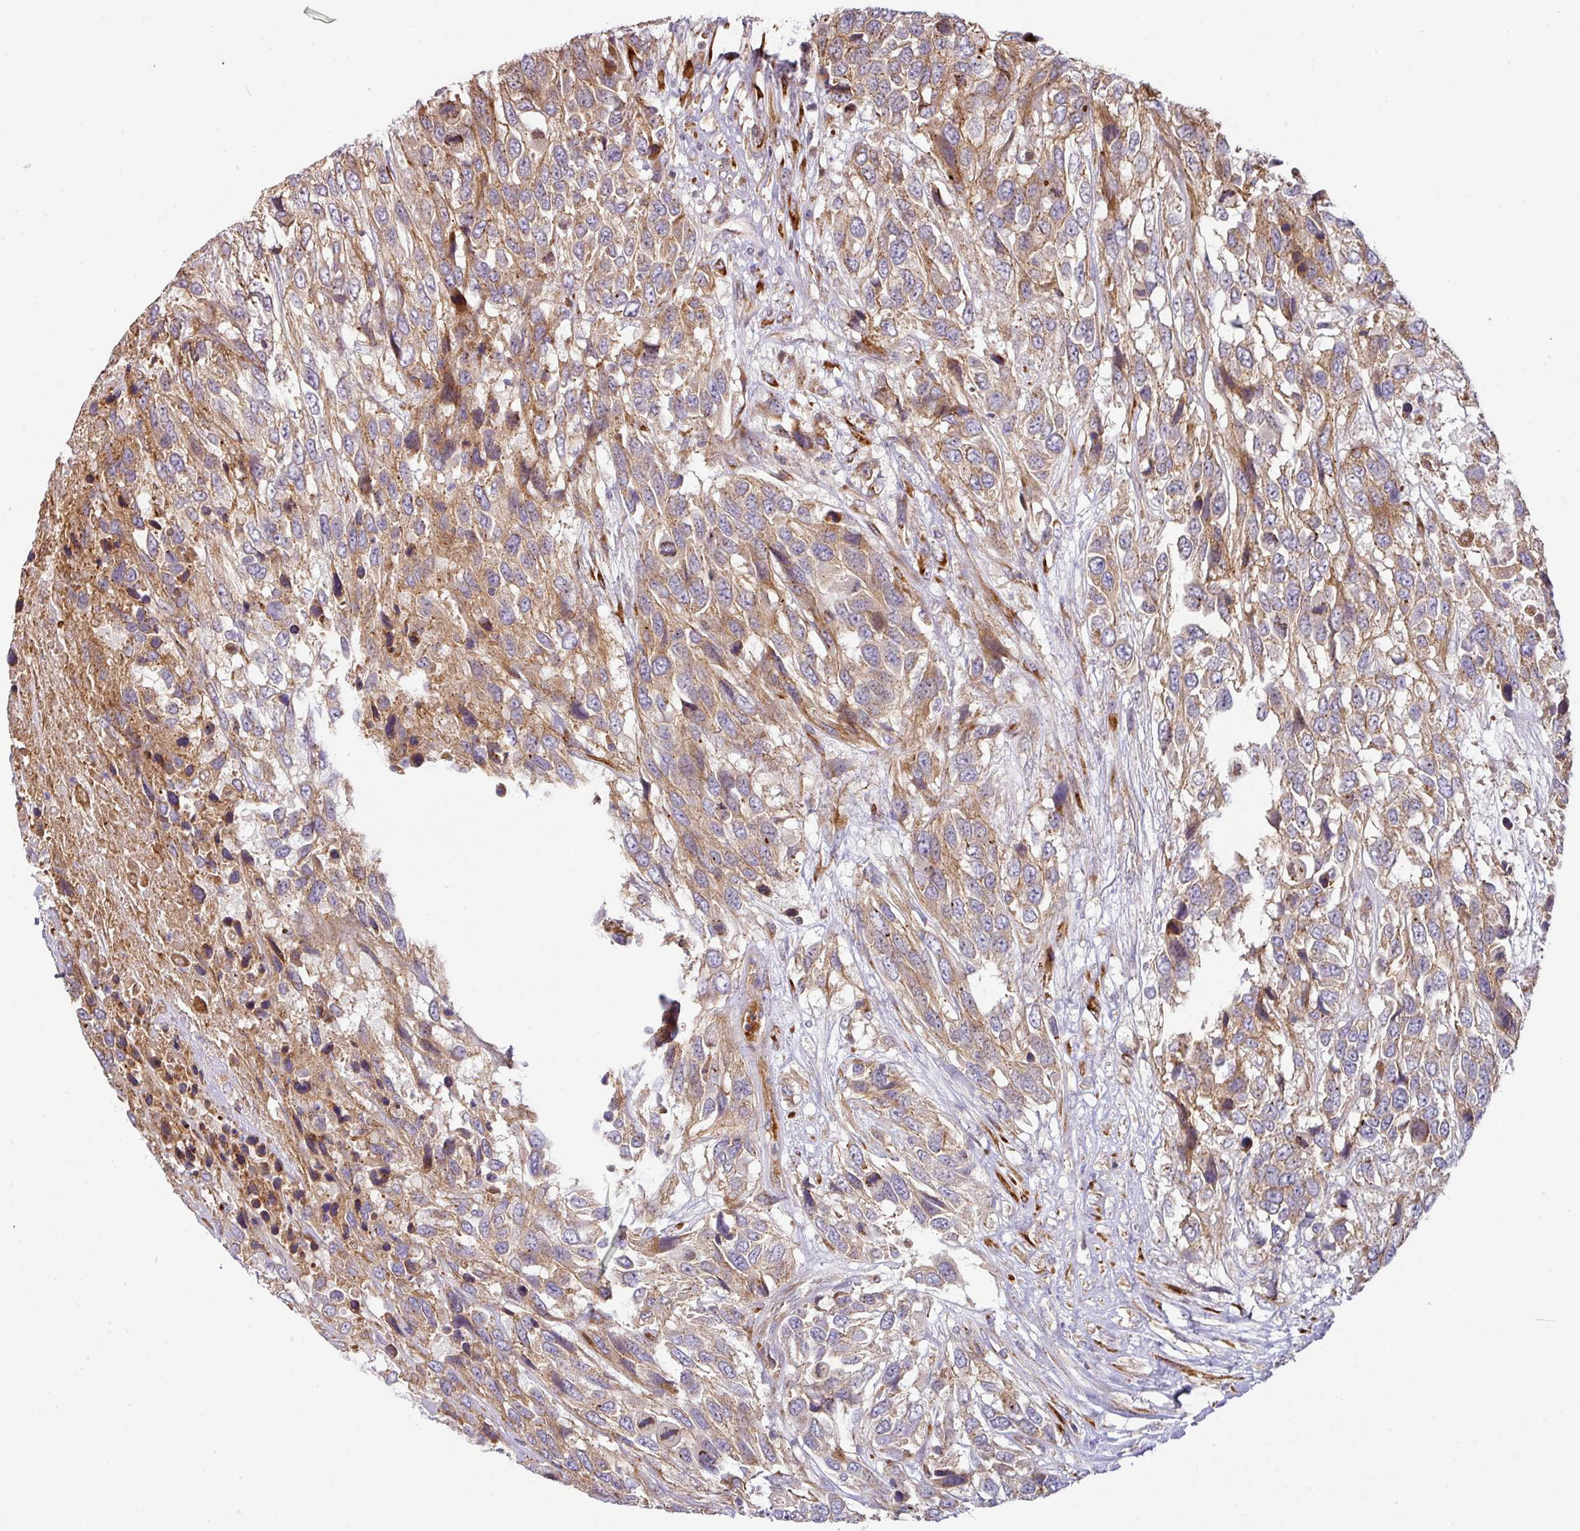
{"staining": {"intensity": "moderate", "quantity": "25%-75%", "location": "cytoplasmic/membranous"}, "tissue": "urothelial cancer", "cell_type": "Tumor cells", "image_type": "cancer", "snomed": [{"axis": "morphology", "description": "Urothelial carcinoma, High grade"}, {"axis": "topography", "description": "Urinary bladder"}], "caption": "Immunohistochemical staining of human urothelial cancer exhibits medium levels of moderate cytoplasmic/membranous protein staining in about 25%-75% of tumor cells.", "gene": "CASP2", "patient": {"sex": "female", "age": 70}}